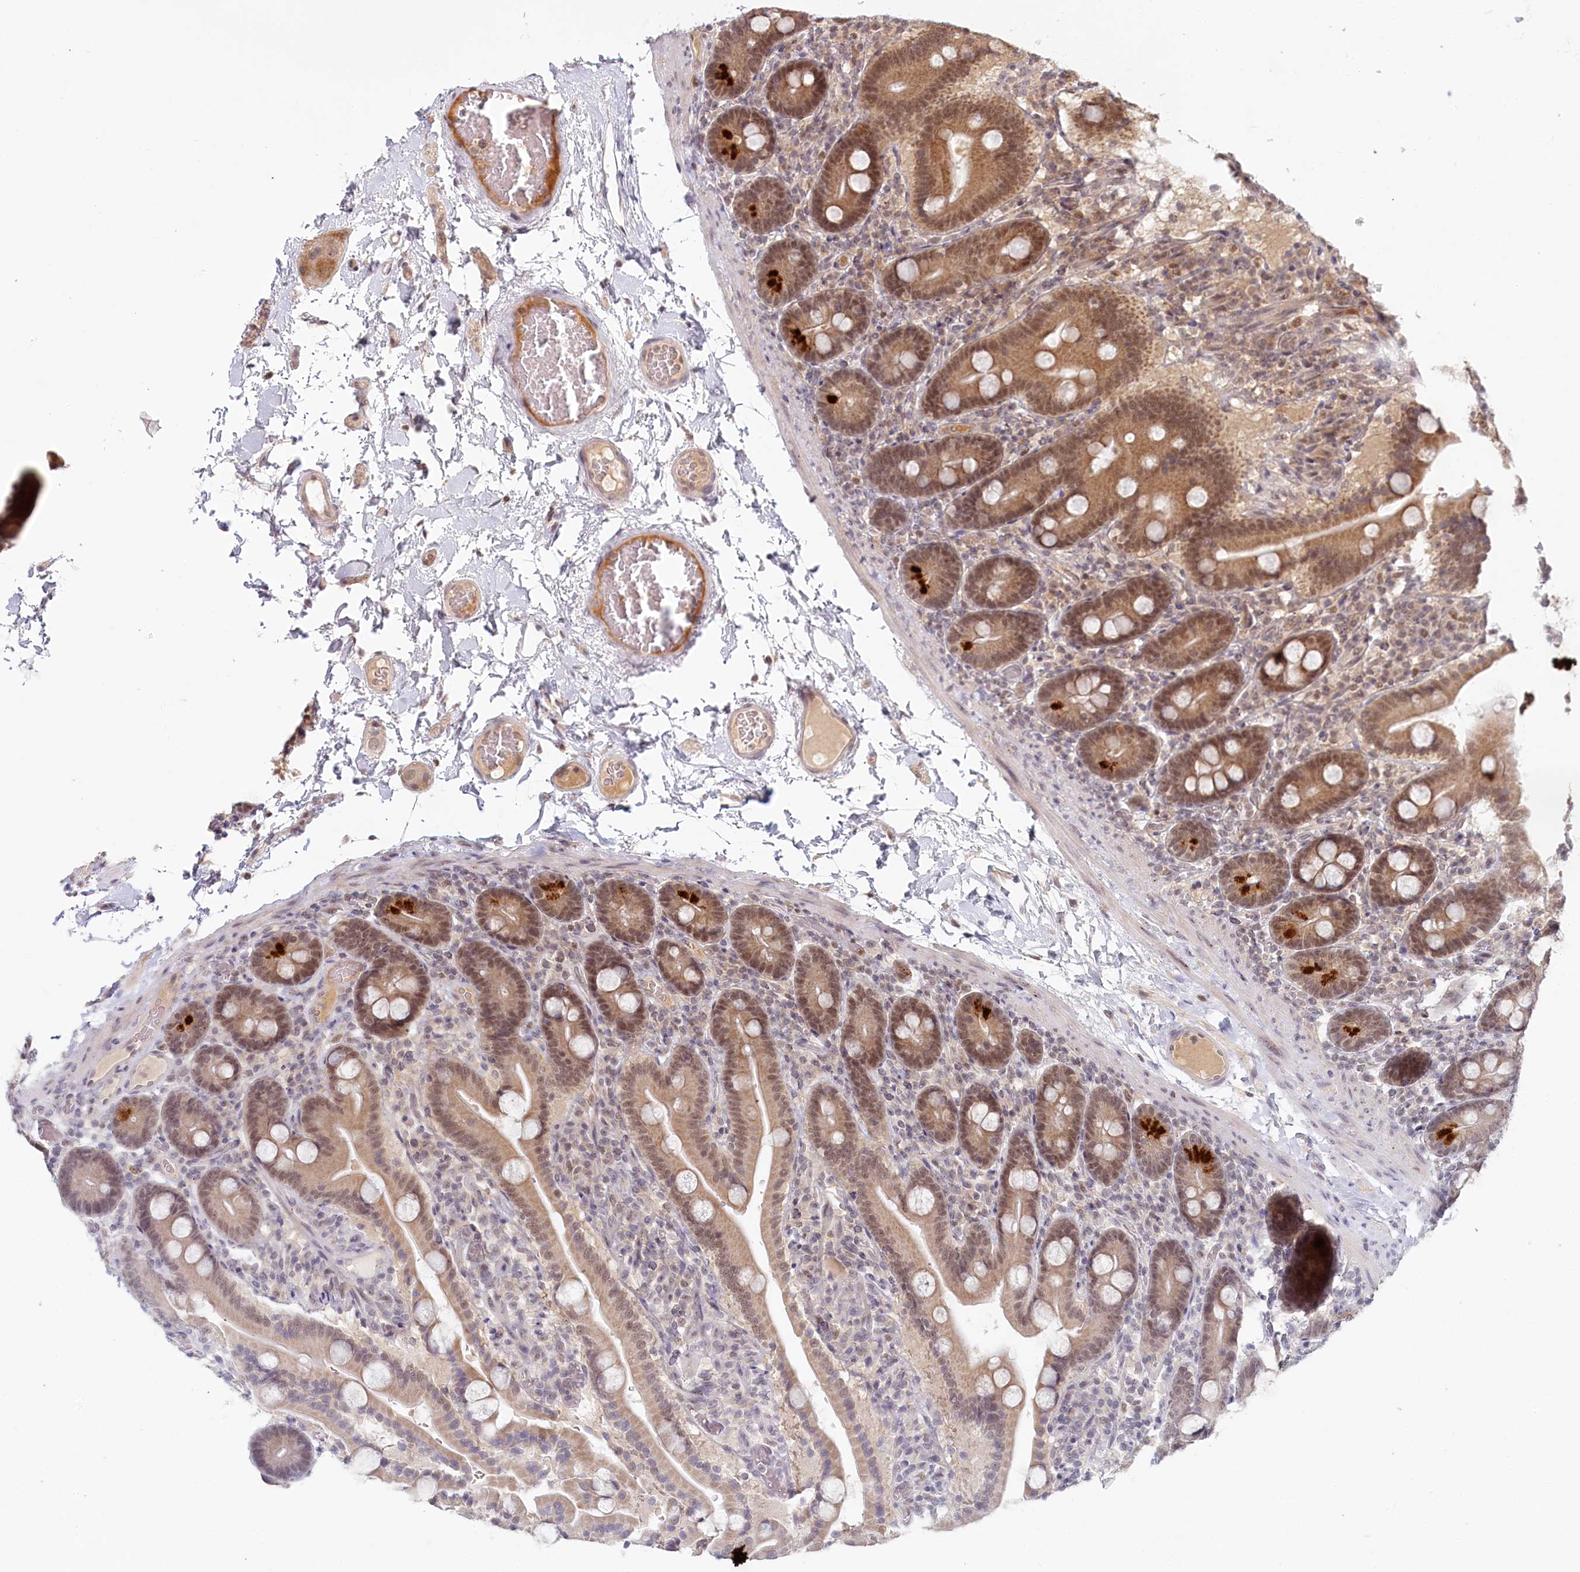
{"staining": {"intensity": "moderate", "quantity": ">75%", "location": "cytoplasmic/membranous,nuclear"}, "tissue": "duodenum", "cell_type": "Glandular cells", "image_type": "normal", "snomed": [{"axis": "morphology", "description": "Normal tissue, NOS"}, {"axis": "topography", "description": "Duodenum"}], "caption": "Immunohistochemical staining of benign duodenum shows moderate cytoplasmic/membranous,nuclear protein expression in about >75% of glandular cells.", "gene": "WAPL", "patient": {"sex": "male", "age": 55}}